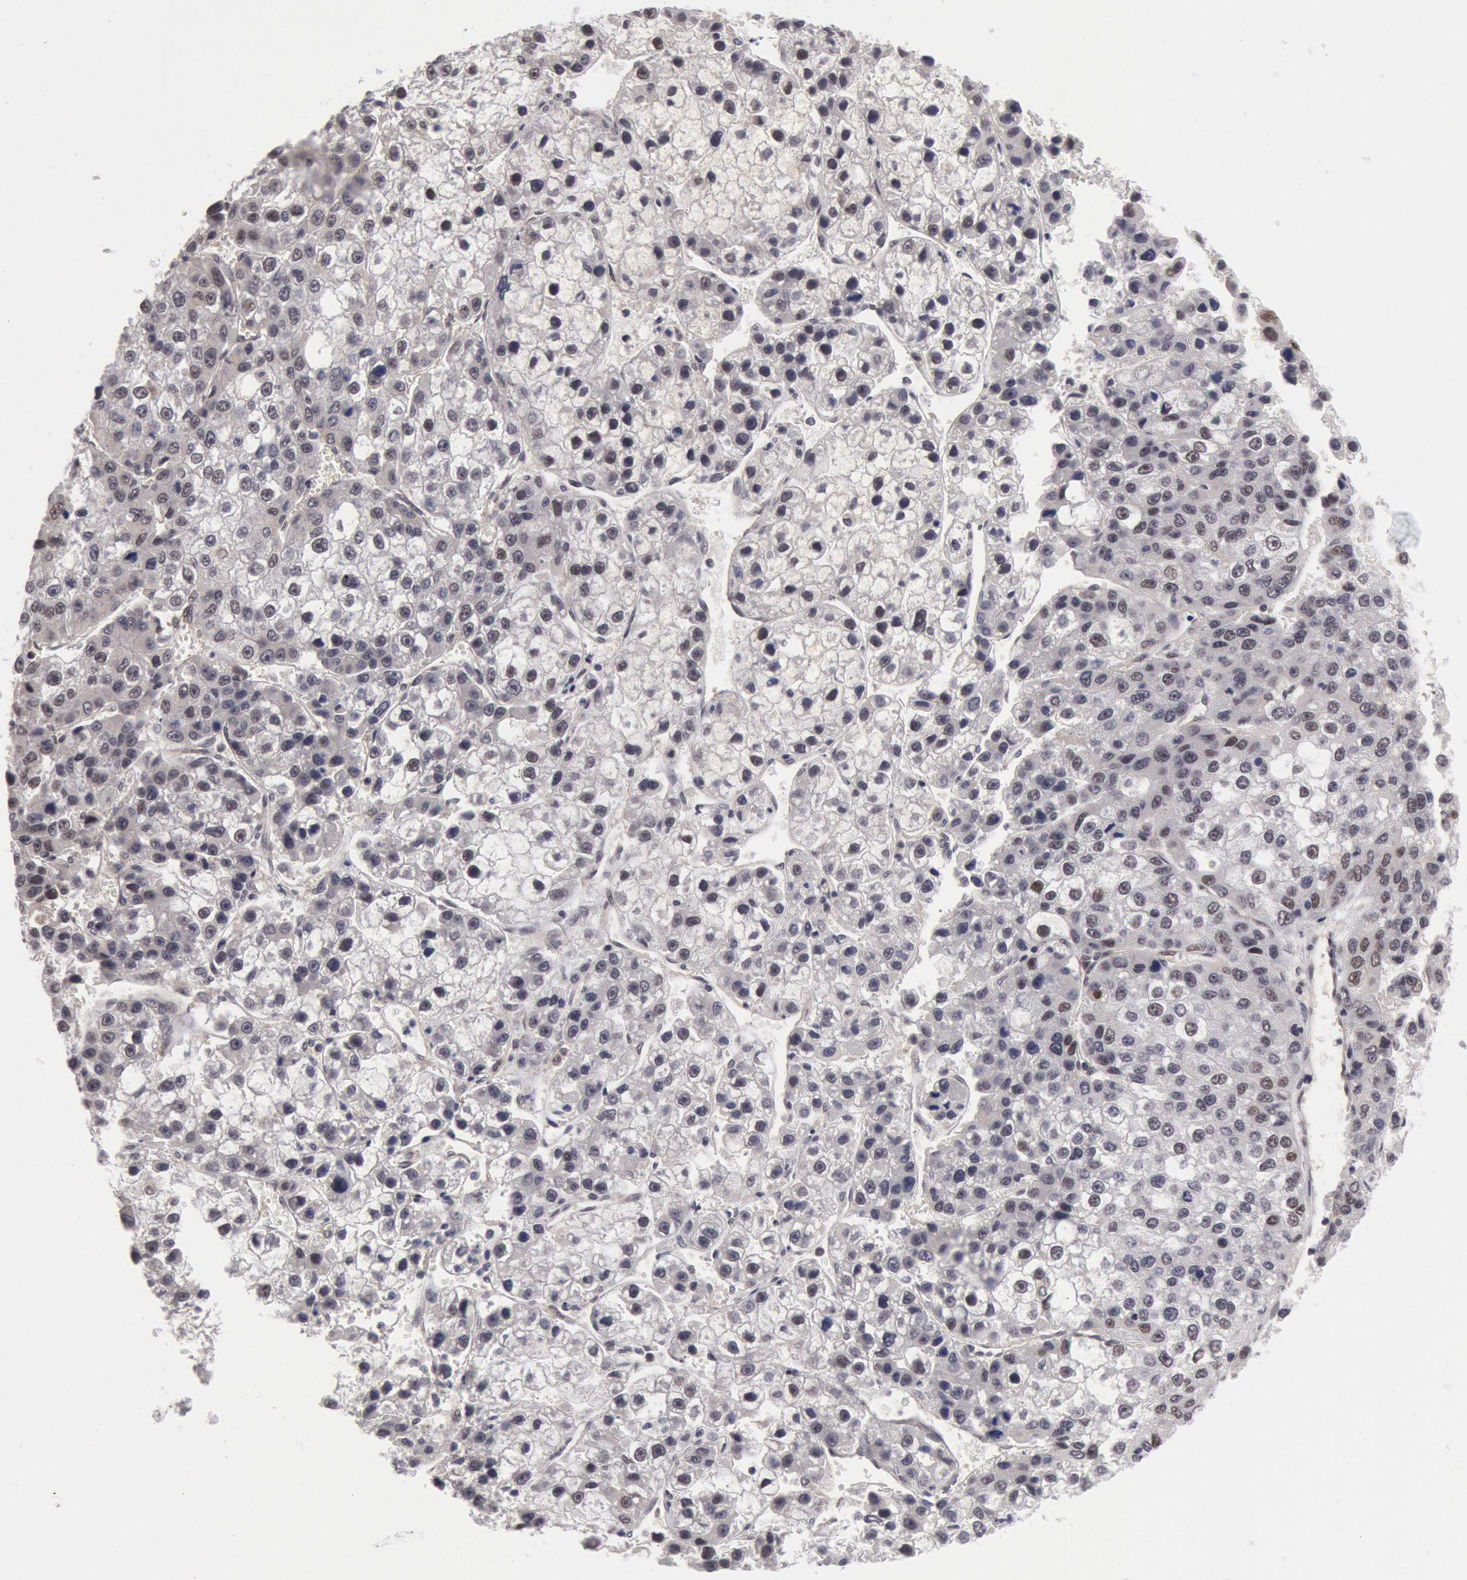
{"staining": {"intensity": "weak", "quantity": "<25%", "location": "nuclear"}, "tissue": "liver cancer", "cell_type": "Tumor cells", "image_type": "cancer", "snomed": [{"axis": "morphology", "description": "Carcinoma, Hepatocellular, NOS"}, {"axis": "topography", "description": "Liver"}], "caption": "This is a image of immunohistochemistry staining of liver cancer, which shows no staining in tumor cells.", "gene": "PPP4R3B", "patient": {"sex": "female", "age": 66}}